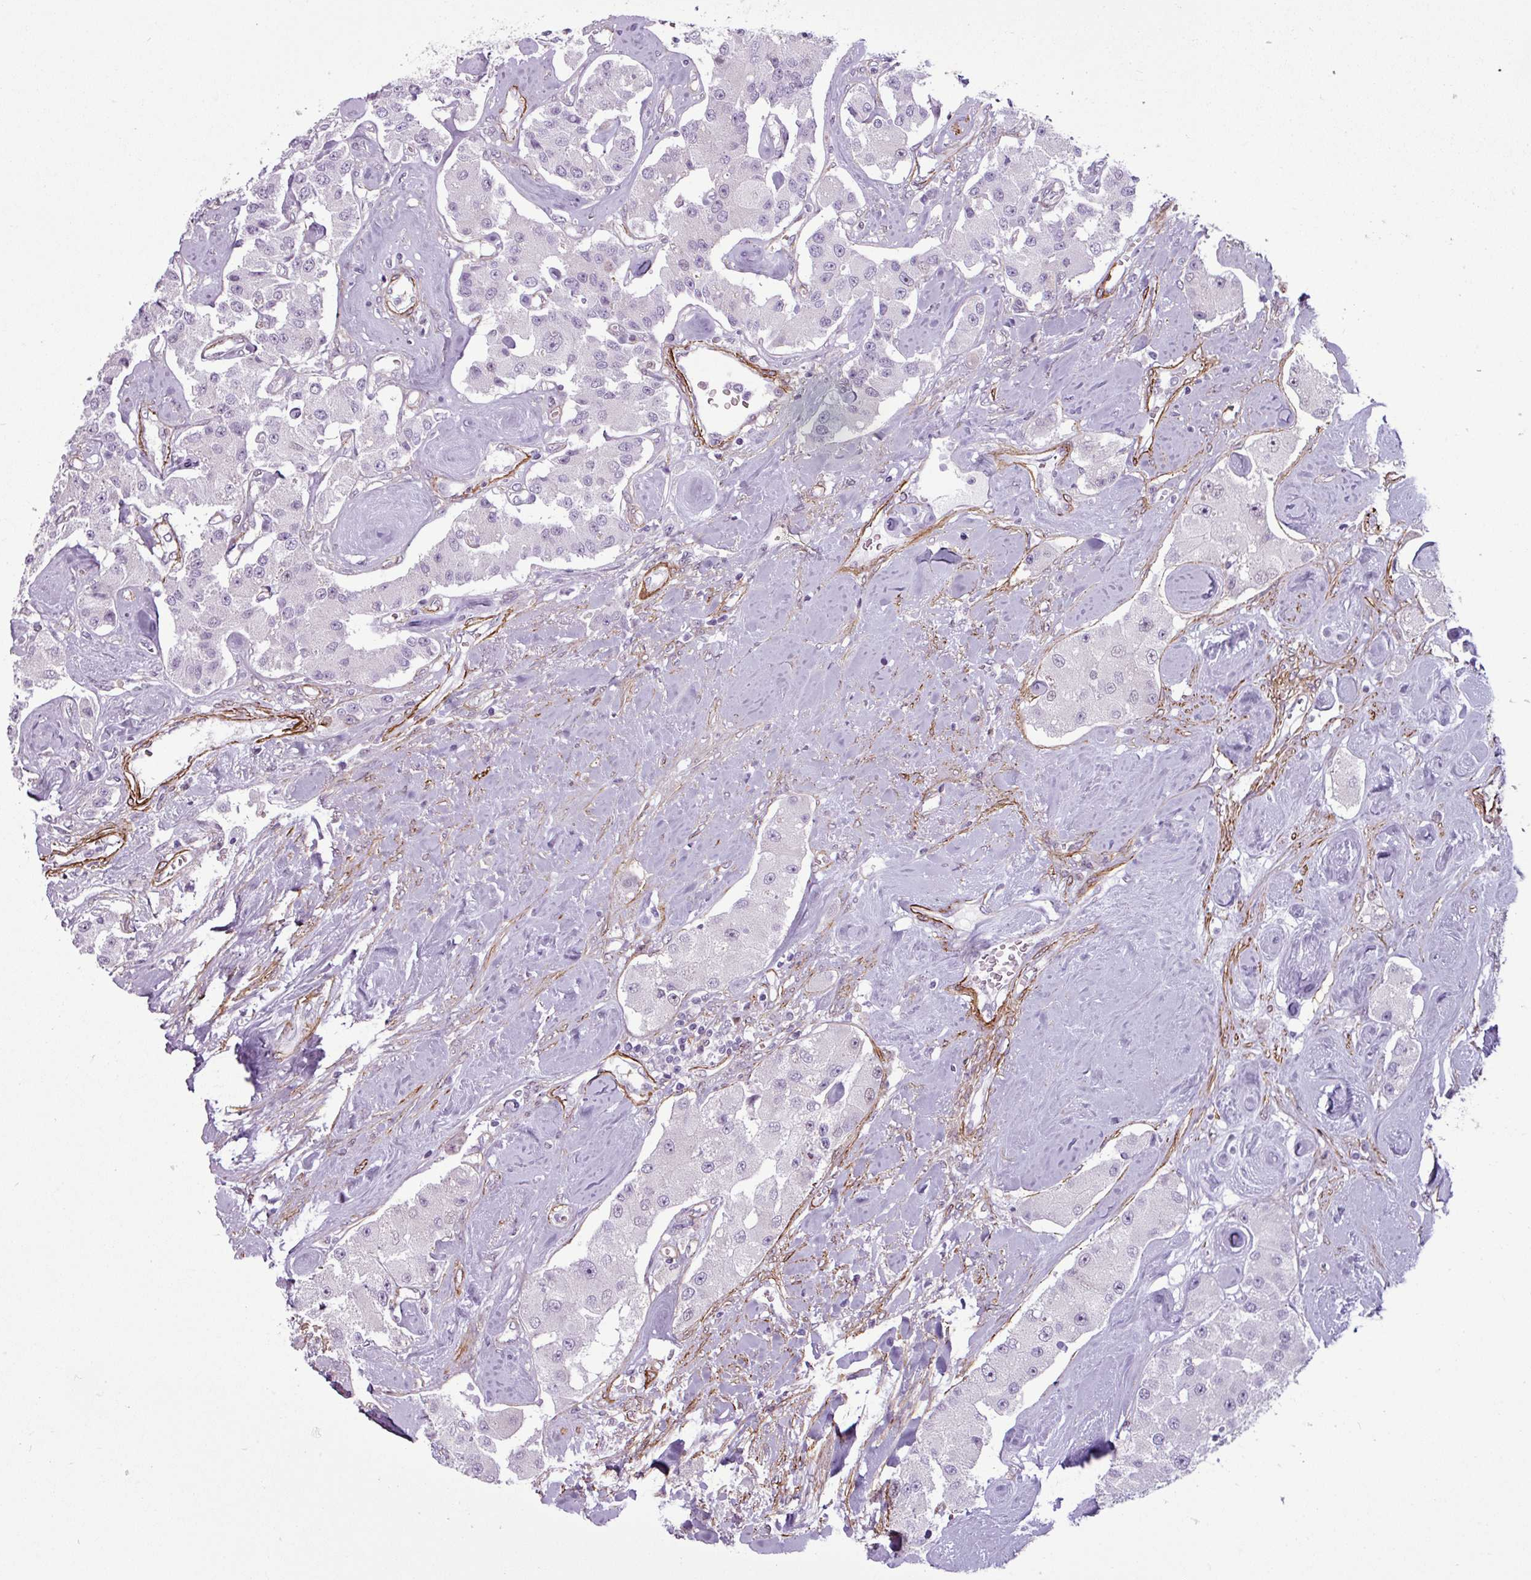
{"staining": {"intensity": "negative", "quantity": "none", "location": "none"}, "tissue": "carcinoid", "cell_type": "Tumor cells", "image_type": "cancer", "snomed": [{"axis": "morphology", "description": "Carcinoid, malignant, NOS"}, {"axis": "topography", "description": "Pancreas"}], "caption": "Image shows no significant protein positivity in tumor cells of carcinoid. (Brightfield microscopy of DAB (3,3'-diaminobenzidine) immunohistochemistry (IHC) at high magnification).", "gene": "ATP10A", "patient": {"sex": "male", "age": 41}}